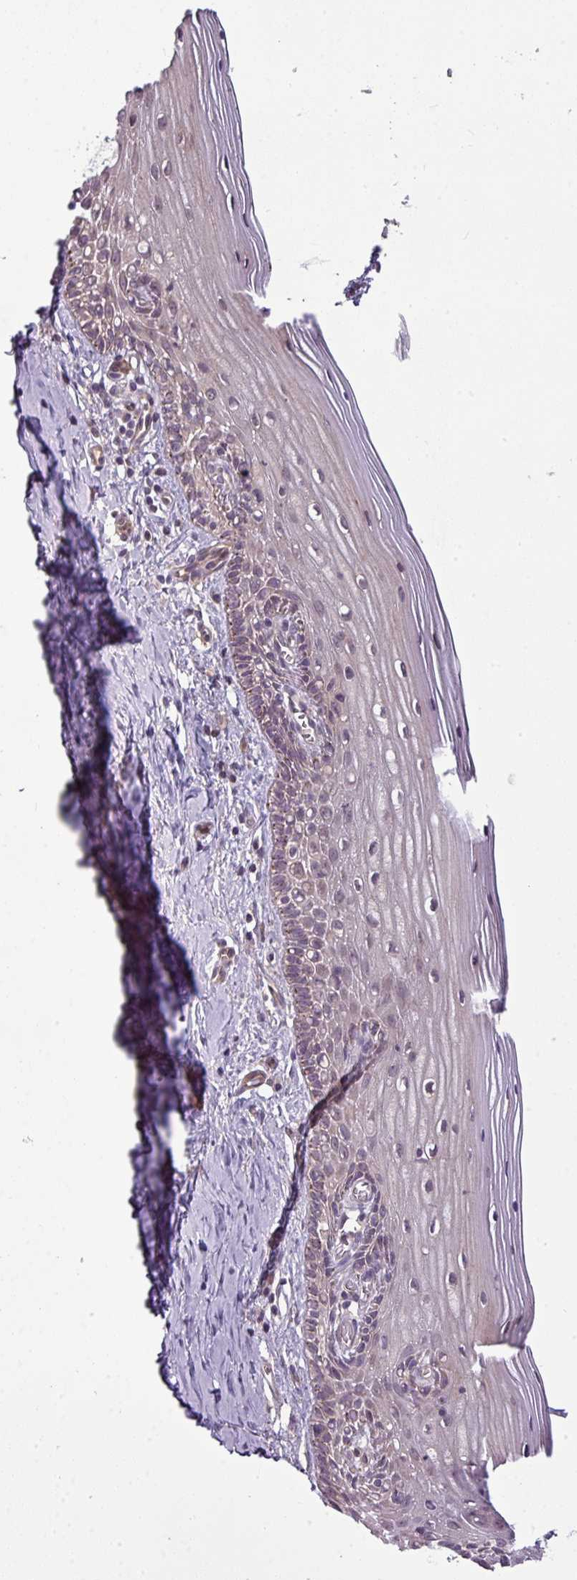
{"staining": {"intensity": "weak", "quantity": "<25%", "location": "cytoplasmic/membranous"}, "tissue": "cervix", "cell_type": "Glandular cells", "image_type": "normal", "snomed": [{"axis": "morphology", "description": "Normal tissue, NOS"}, {"axis": "topography", "description": "Cervix"}], "caption": "Micrograph shows no protein expression in glandular cells of normal cervix. Brightfield microscopy of immunohistochemistry (IHC) stained with DAB (brown) and hematoxylin (blue), captured at high magnification.", "gene": "ZNF35", "patient": {"sex": "female", "age": 44}}